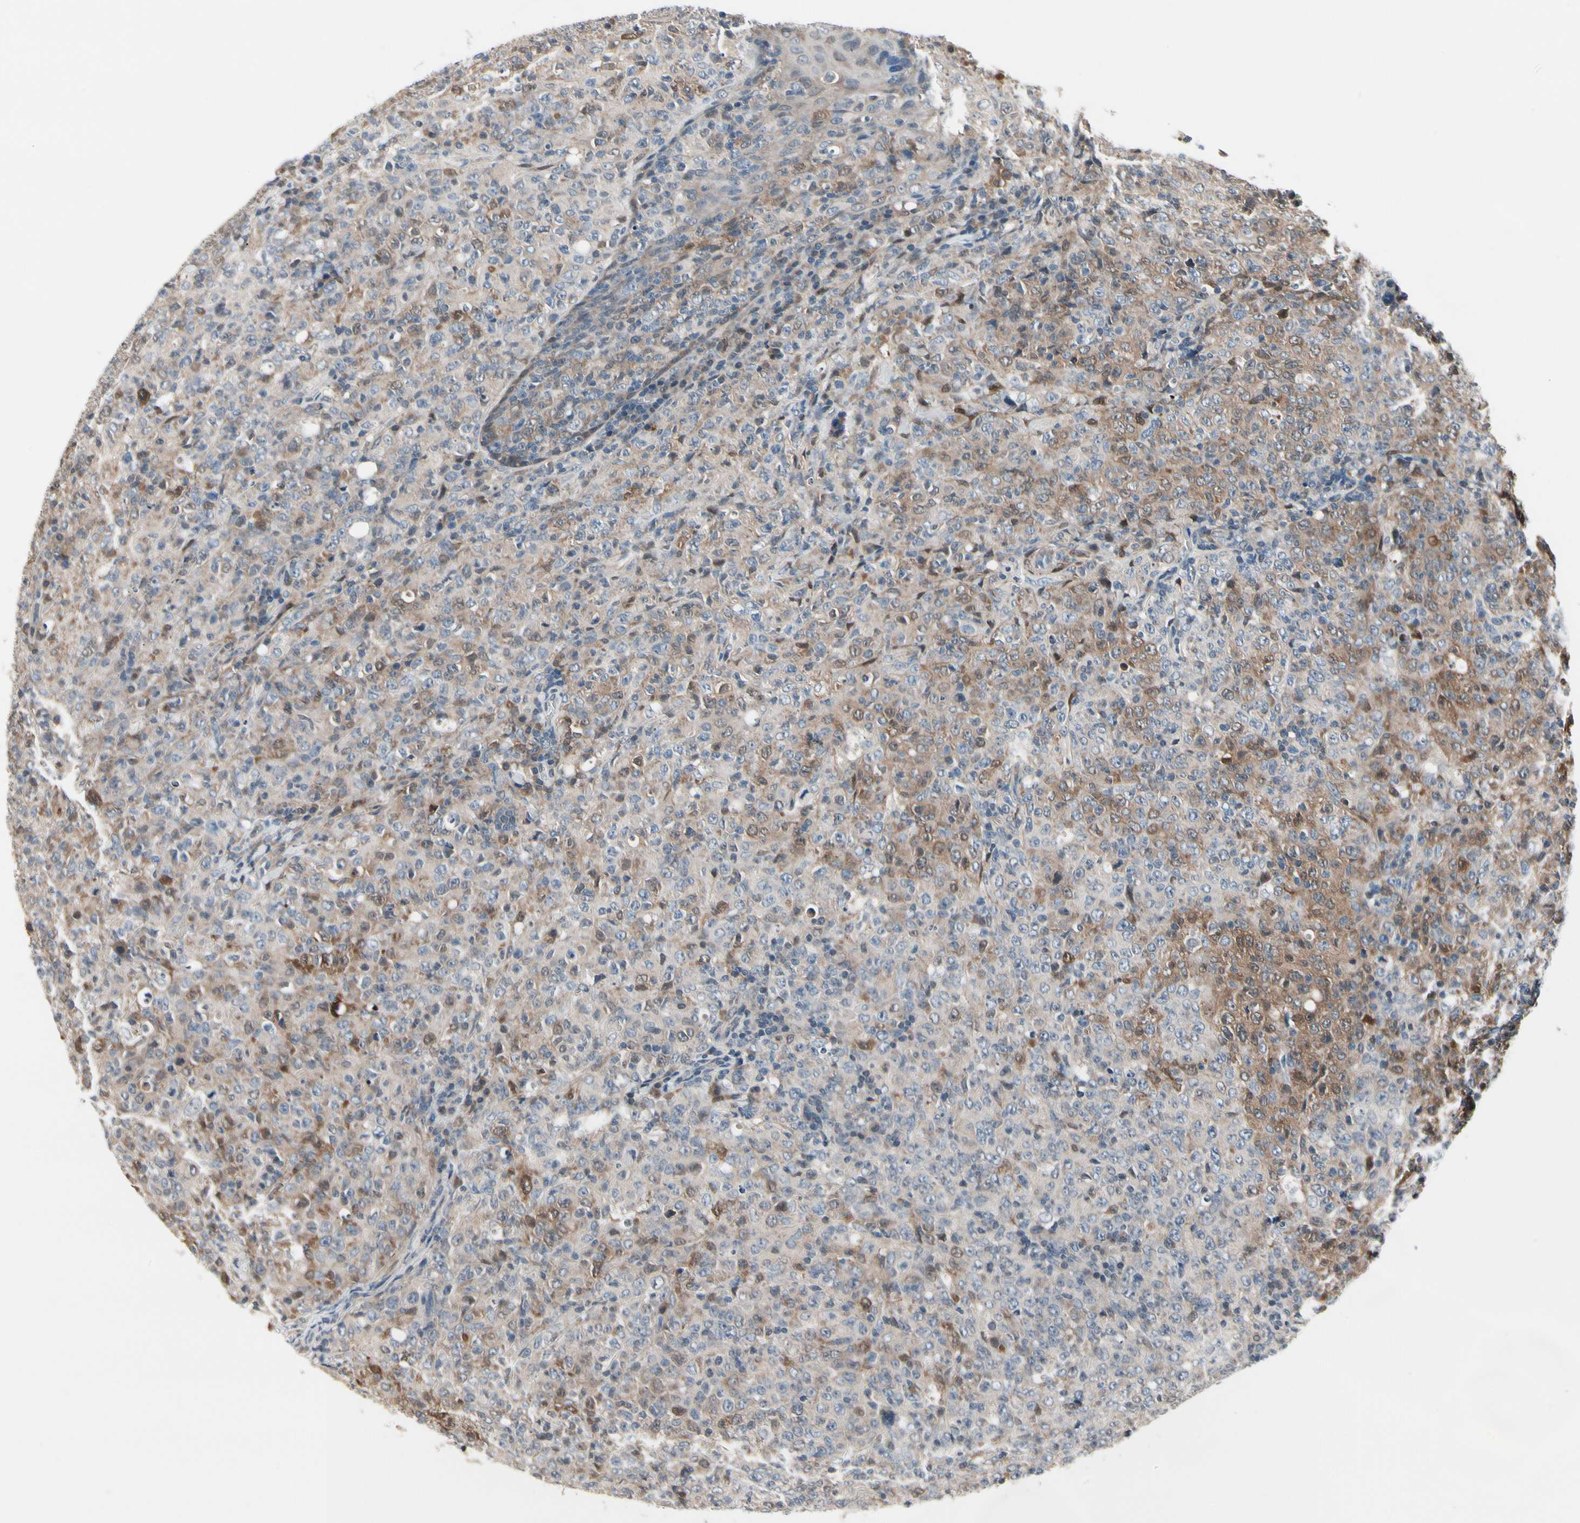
{"staining": {"intensity": "weak", "quantity": ">75%", "location": "cytoplasmic/membranous"}, "tissue": "lymphoma", "cell_type": "Tumor cells", "image_type": "cancer", "snomed": [{"axis": "morphology", "description": "Malignant lymphoma, non-Hodgkin's type, High grade"}, {"axis": "topography", "description": "Tonsil"}], "caption": "A brown stain shows weak cytoplasmic/membranous expression of a protein in human high-grade malignant lymphoma, non-Hodgkin's type tumor cells.", "gene": "PRDX6", "patient": {"sex": "female", "age": 36}}